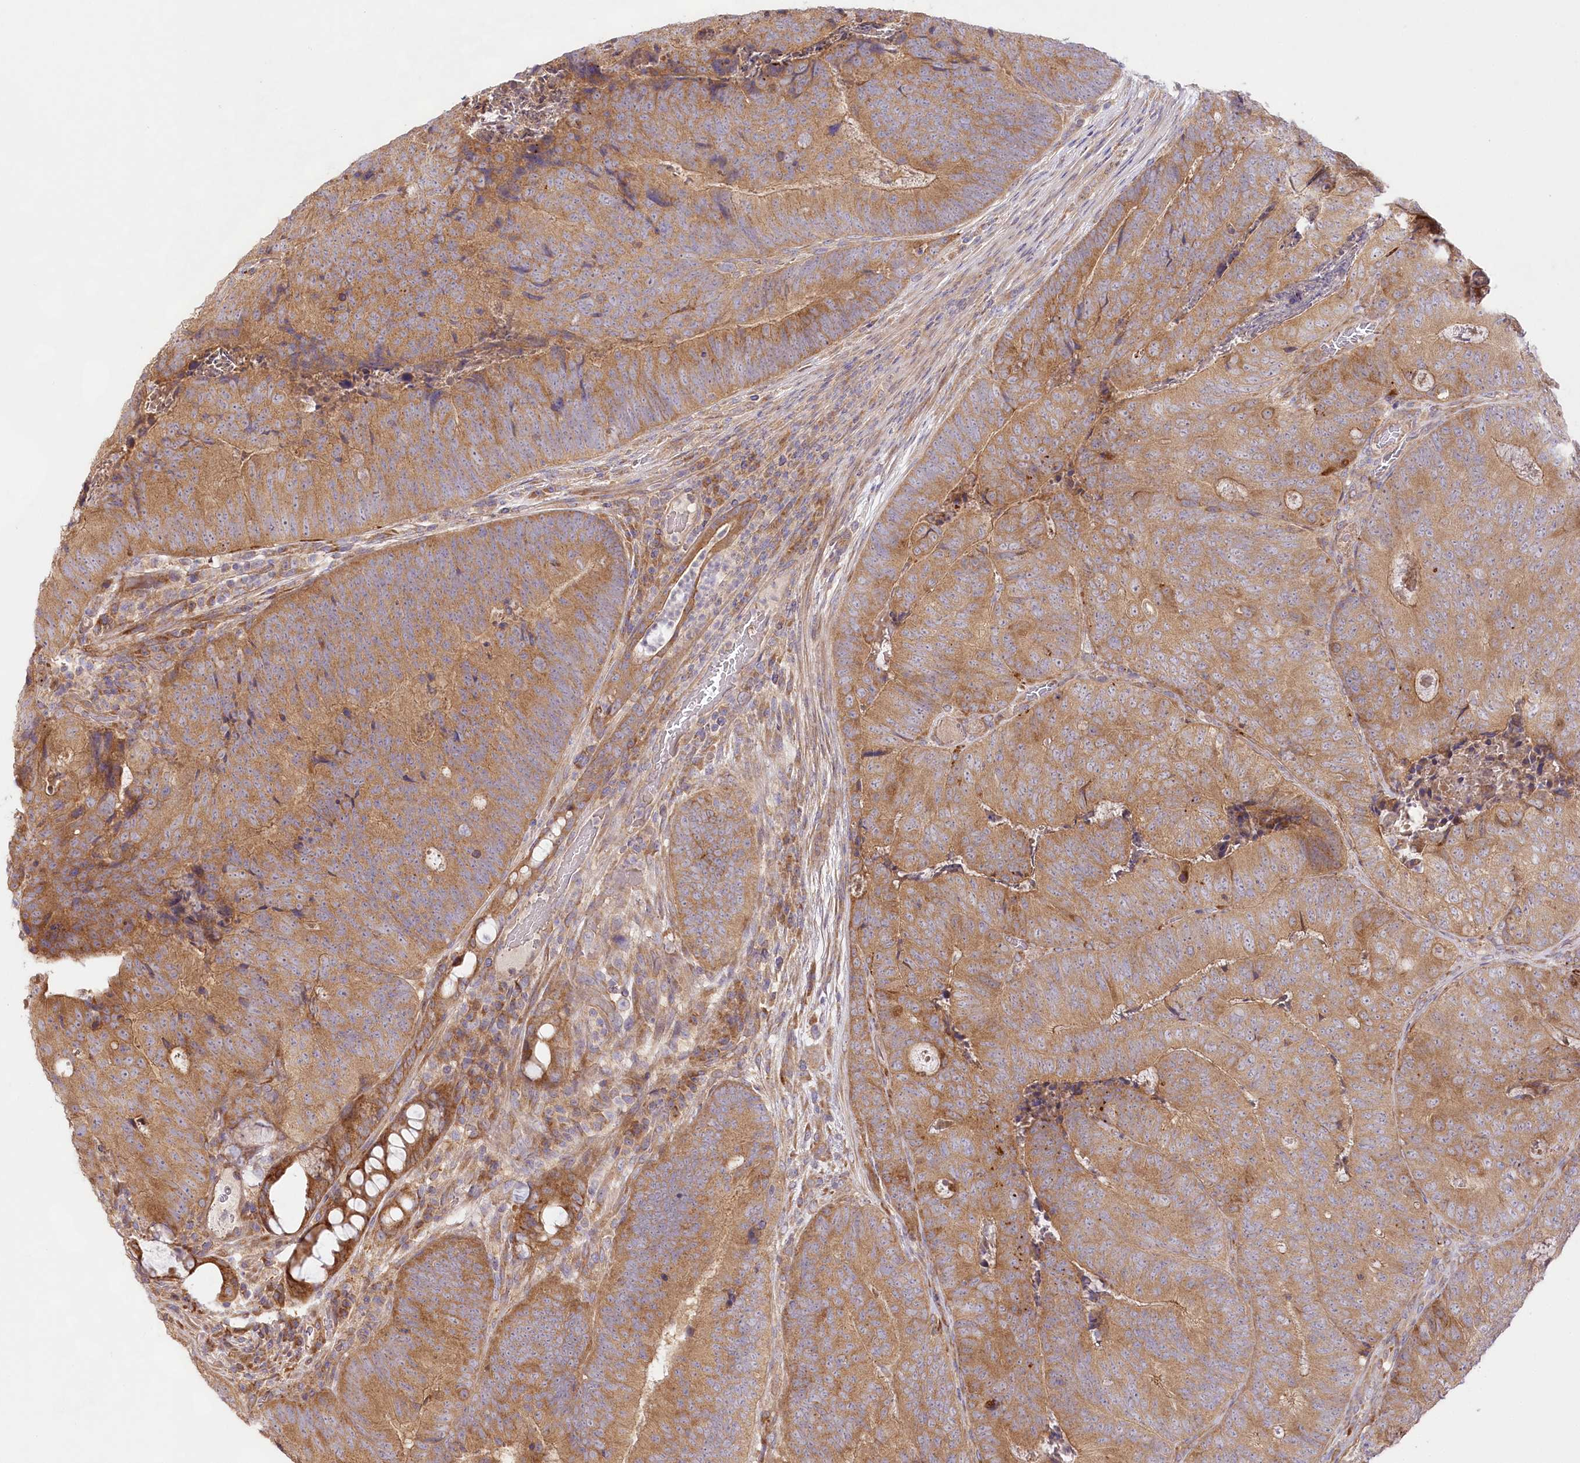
{"staining": {"intensity": "moderate", "quantity": ">75%", "location": "cytoplasmic/membranous"}, "tissue": "colorectal cancer", "cell_type": "Tumor cells", "image_type": "cancer", "snomed": [{"axis": "morphology", "description": "Adenocarcinoma, NOS"}, {"axis": "topography", "description": "Colon"}], "caption": "Protein expression by immunohistochemistry (IHC) shows moderate cytoplasmic/membranous expression in approximately >75% of tumor cells in colorectal cancer (adenocarcinoma).", "gene": "PYROXD1", "patient": {"sex": "female", "age": 67}}